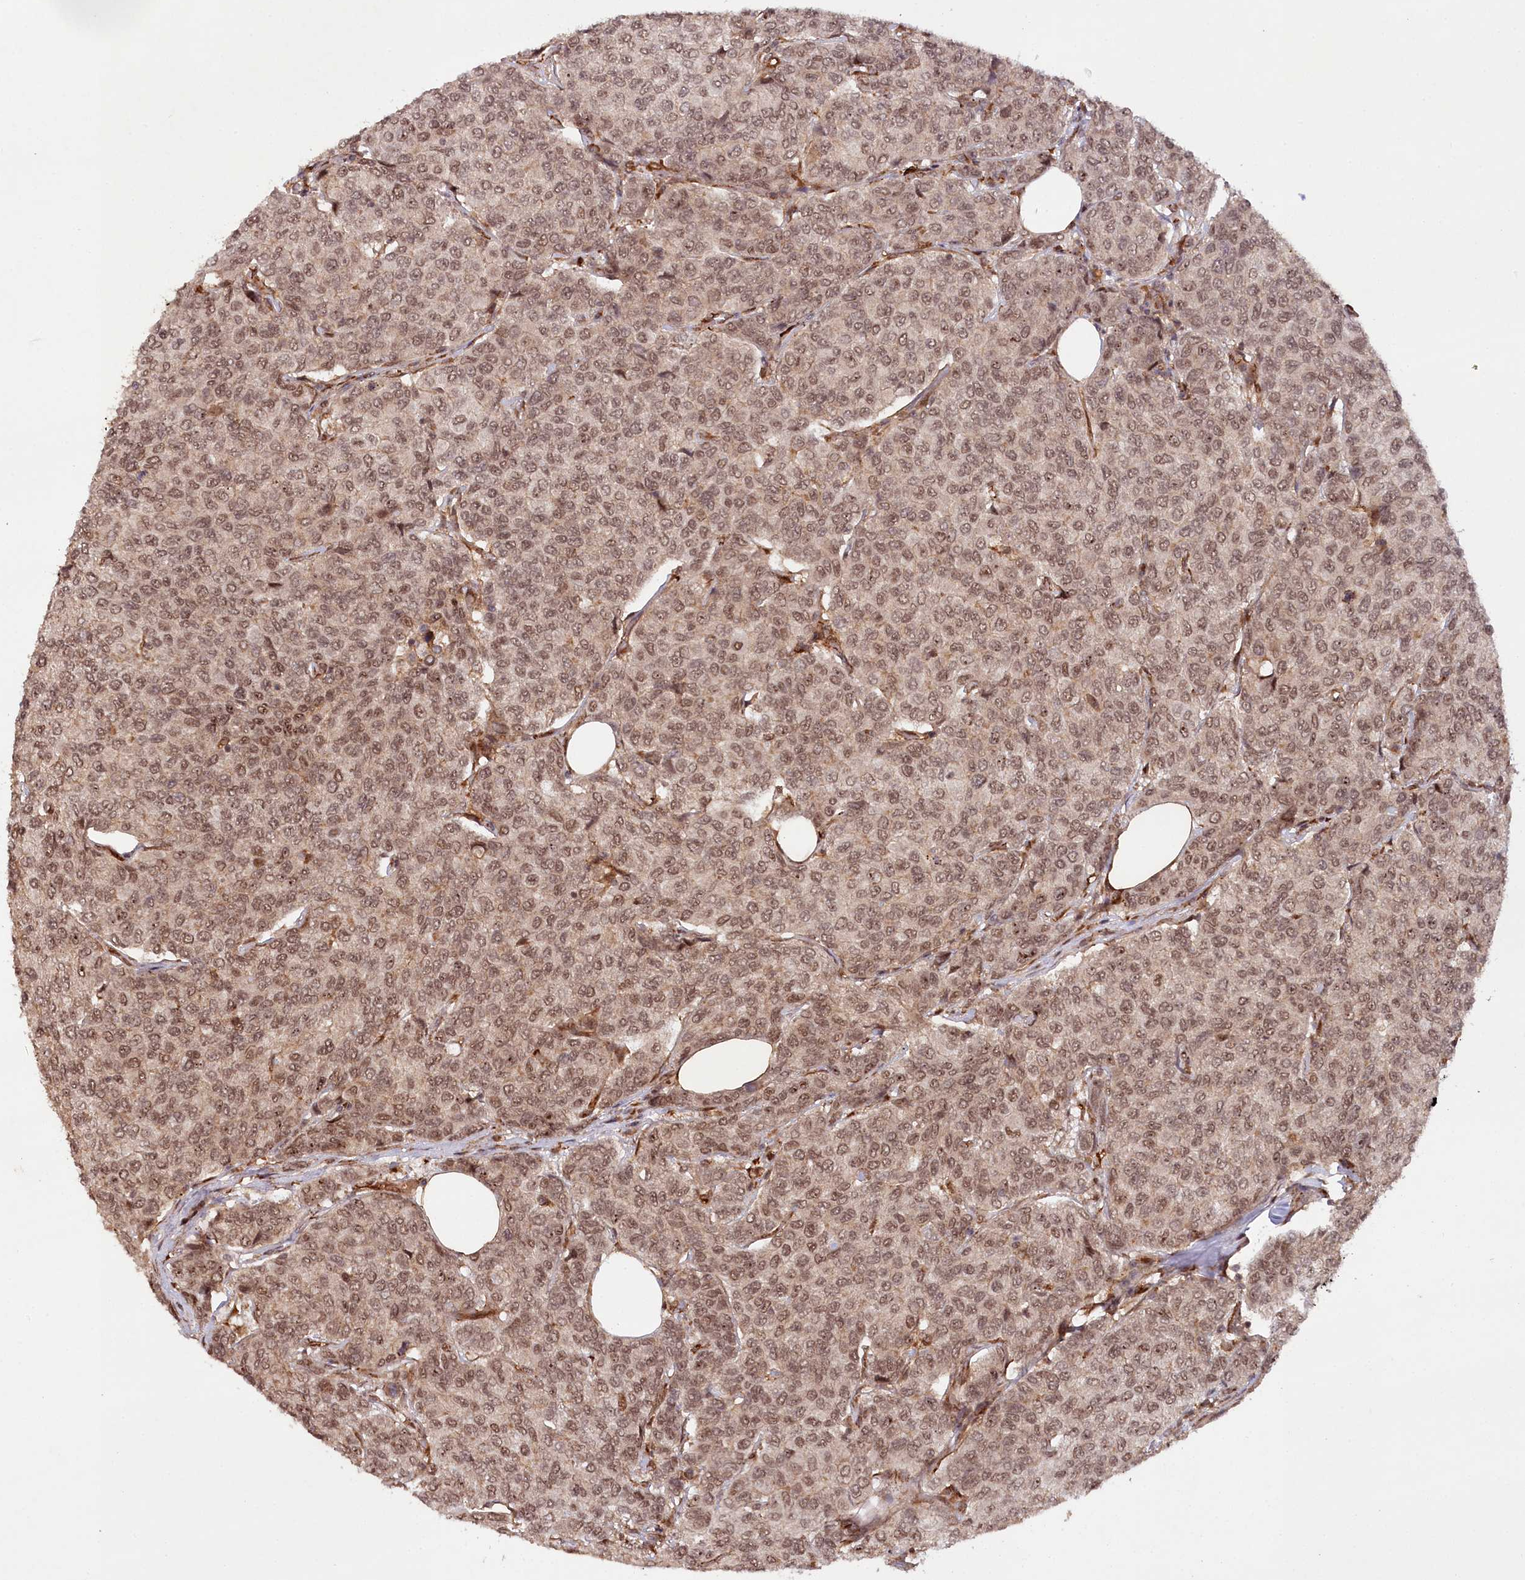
{"staining": {"intensity": "moderate", "quantity": ">75%", "location": "nuclear"}, "tissue": "breast cancer", "cell_type": "Tumor cells", "image_type": "cancer", "snomed": [{"axis": "morphology", "description": "Duct carcinoma"}, {"axis": "topography", "description": "Breast"}], "caption": "An immunohistochemistry (IHC) image of tumor tissue is shown. Protein staining in brown shows moderate nuclear positivity in breast cancer (intraductal carcinoma) within tumor cells. (DAB (3,3'-diaminobenzidine) = brown stain, brightfield microscopy at high magnification).", "gene": "ALKBH8", "patient": {"sex": "female", "age": 55}}